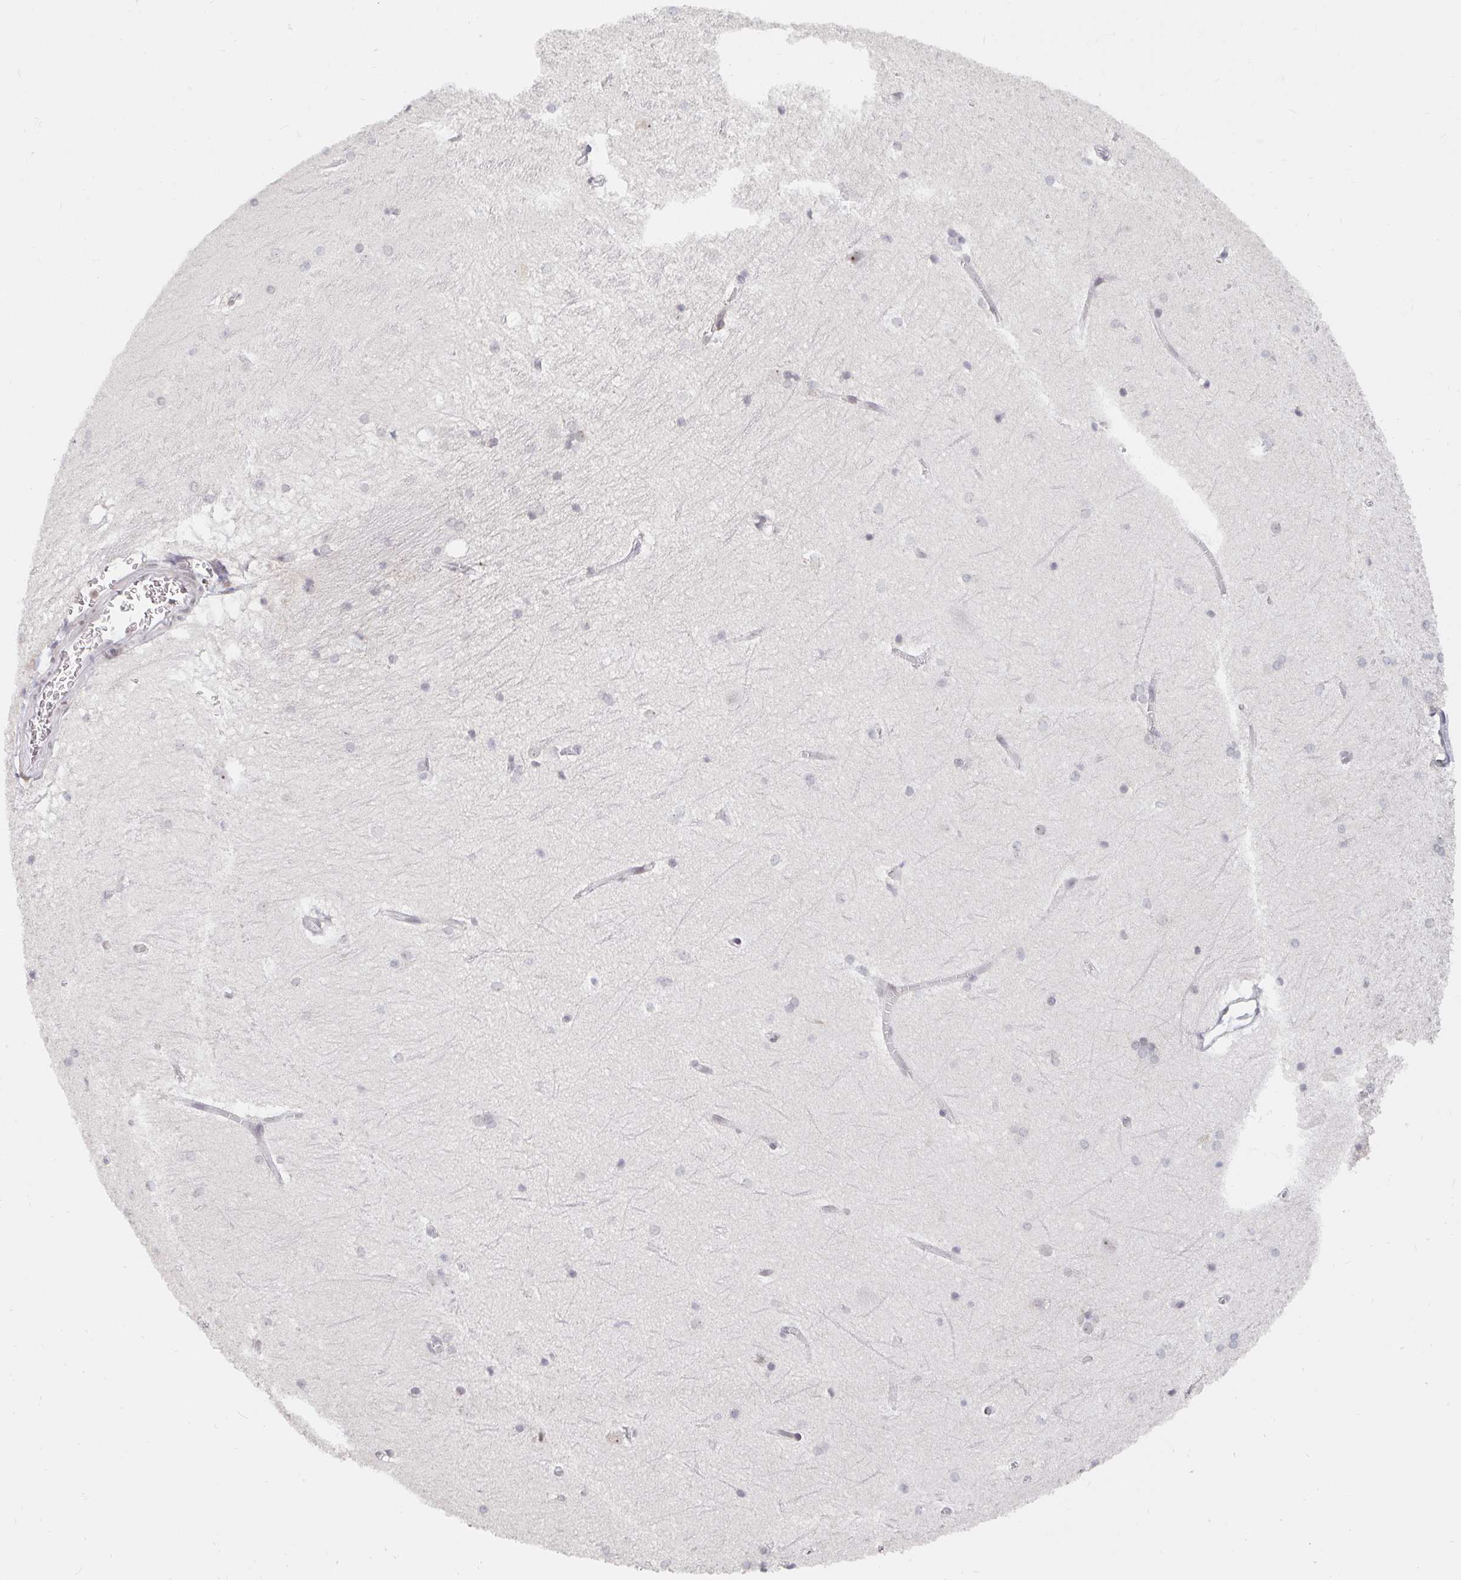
{"staining": {"intensity": "negative", "quantity": "none", "location": "none"}, "tissue": "hippocampus", "cell_type": "Glial cells", "image_type": "normal", "snomed": [{"axis": "morphology", "description": "Normal tissue, NOS"}, {"axis": "topography", "description": "Cerebral cortex"}, {"axis": "topography", "description": "Hippocampus"}], "caption": "An immunohistochemistry image of normal hippocampus is shown. There is no staining in glial cells of hippocampus. (DAB (3,3'-diaminobenzidine) IHC with hematoxylin counter stain).", "gene": "CHD2", "patient": {"sex": "female", "age": 19}}